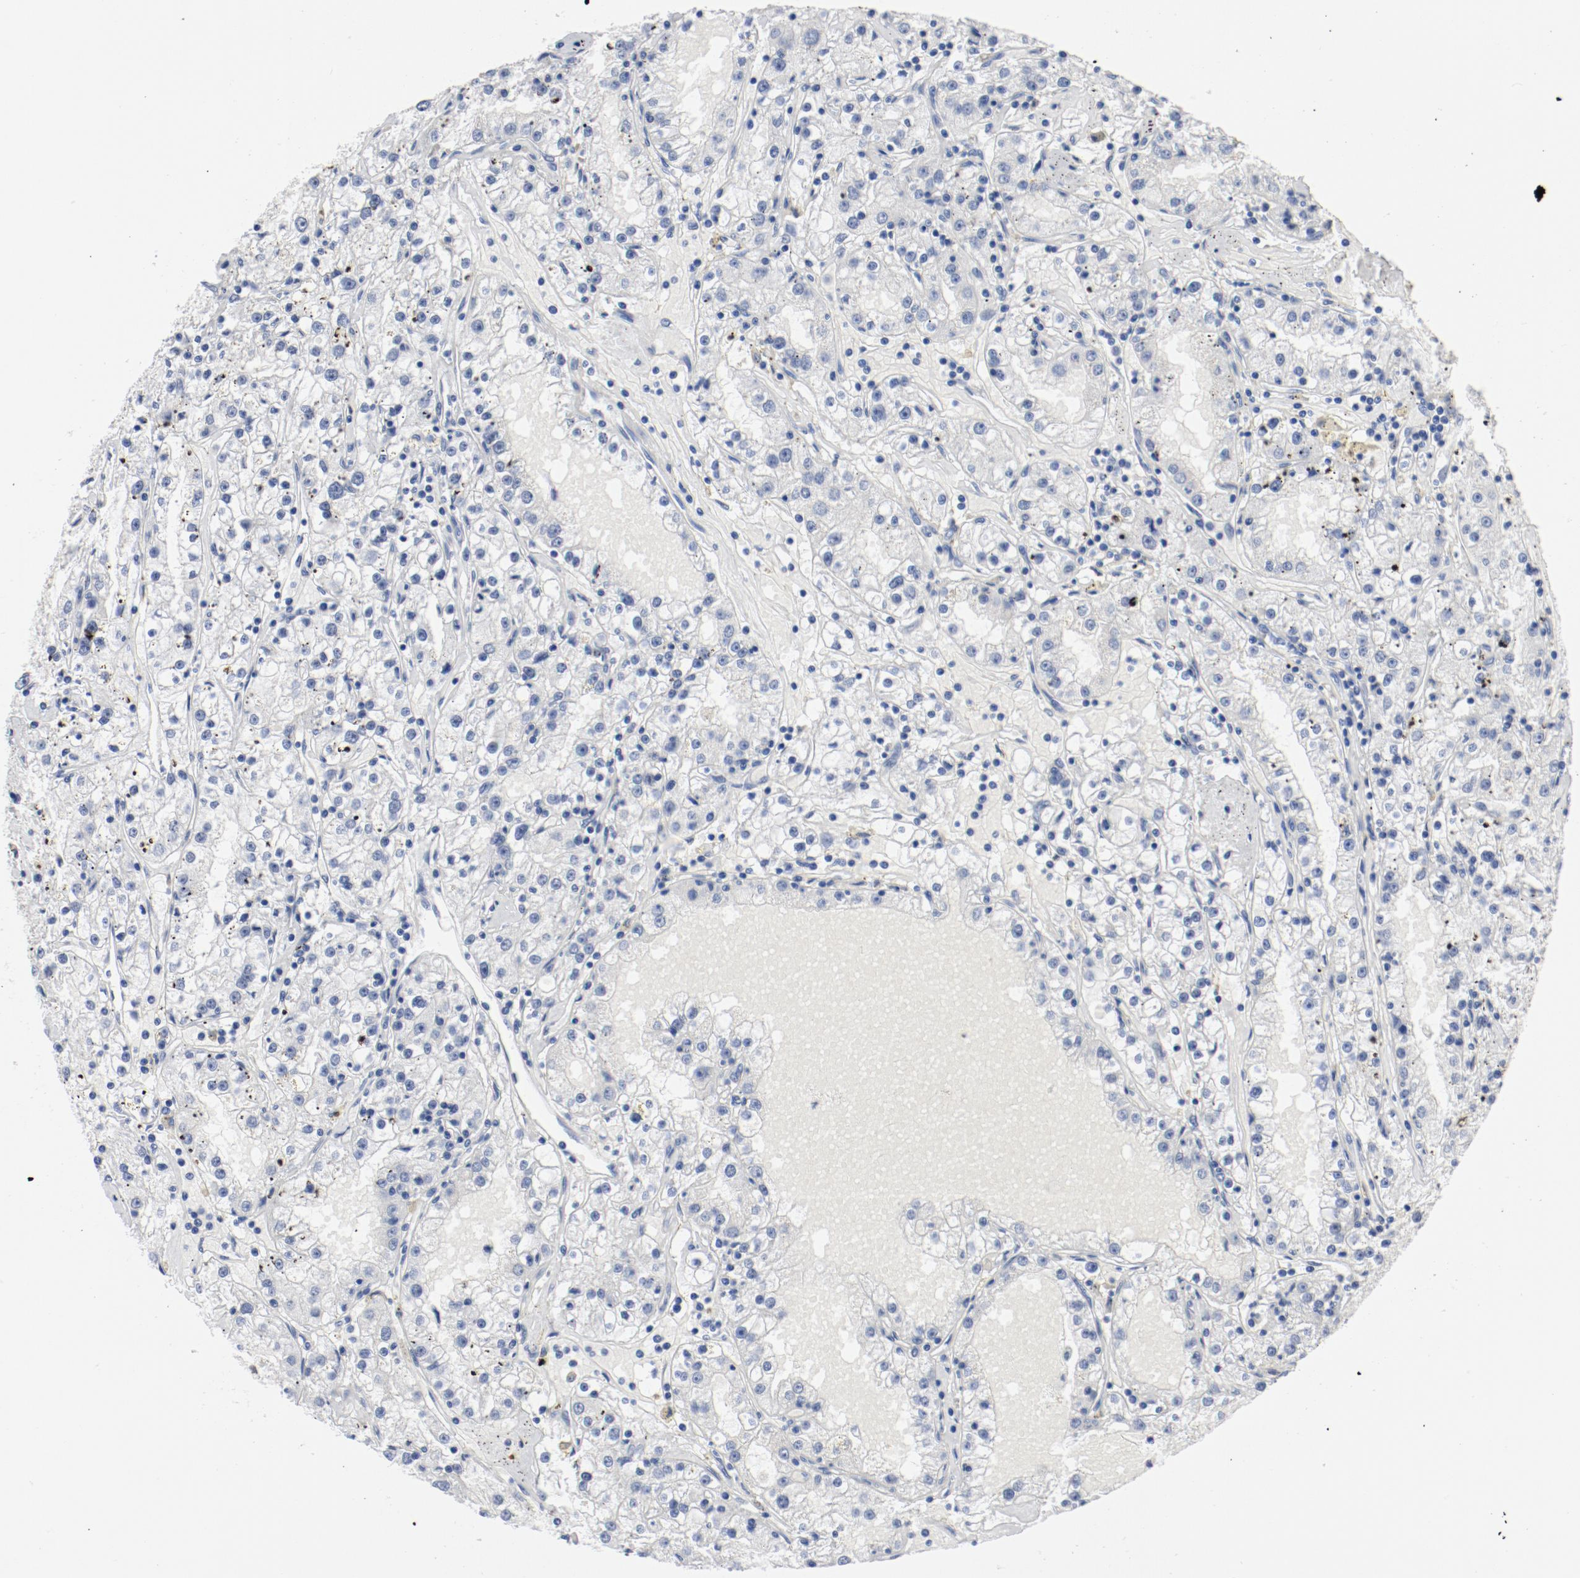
{"staining": {"intensity": "negative", "quantity": "none", "location": "none"}, "tissue": "renal cancer", "cell_type": "Tumor cells", "image_type": "cancer", "snomed": [{"axis": "morphology", "description": "Adenocarcinoma, NOS"}, {"axis": "topography", "description": "Kidney"}], "caption": "This is a photomicrograph of immunohistochemistry (IHC) staining of renal adenocarcinoma, which shows no staining in tumor cells.", "gene": "ARNT", "patient": {"sex": "male", "age": 56}}